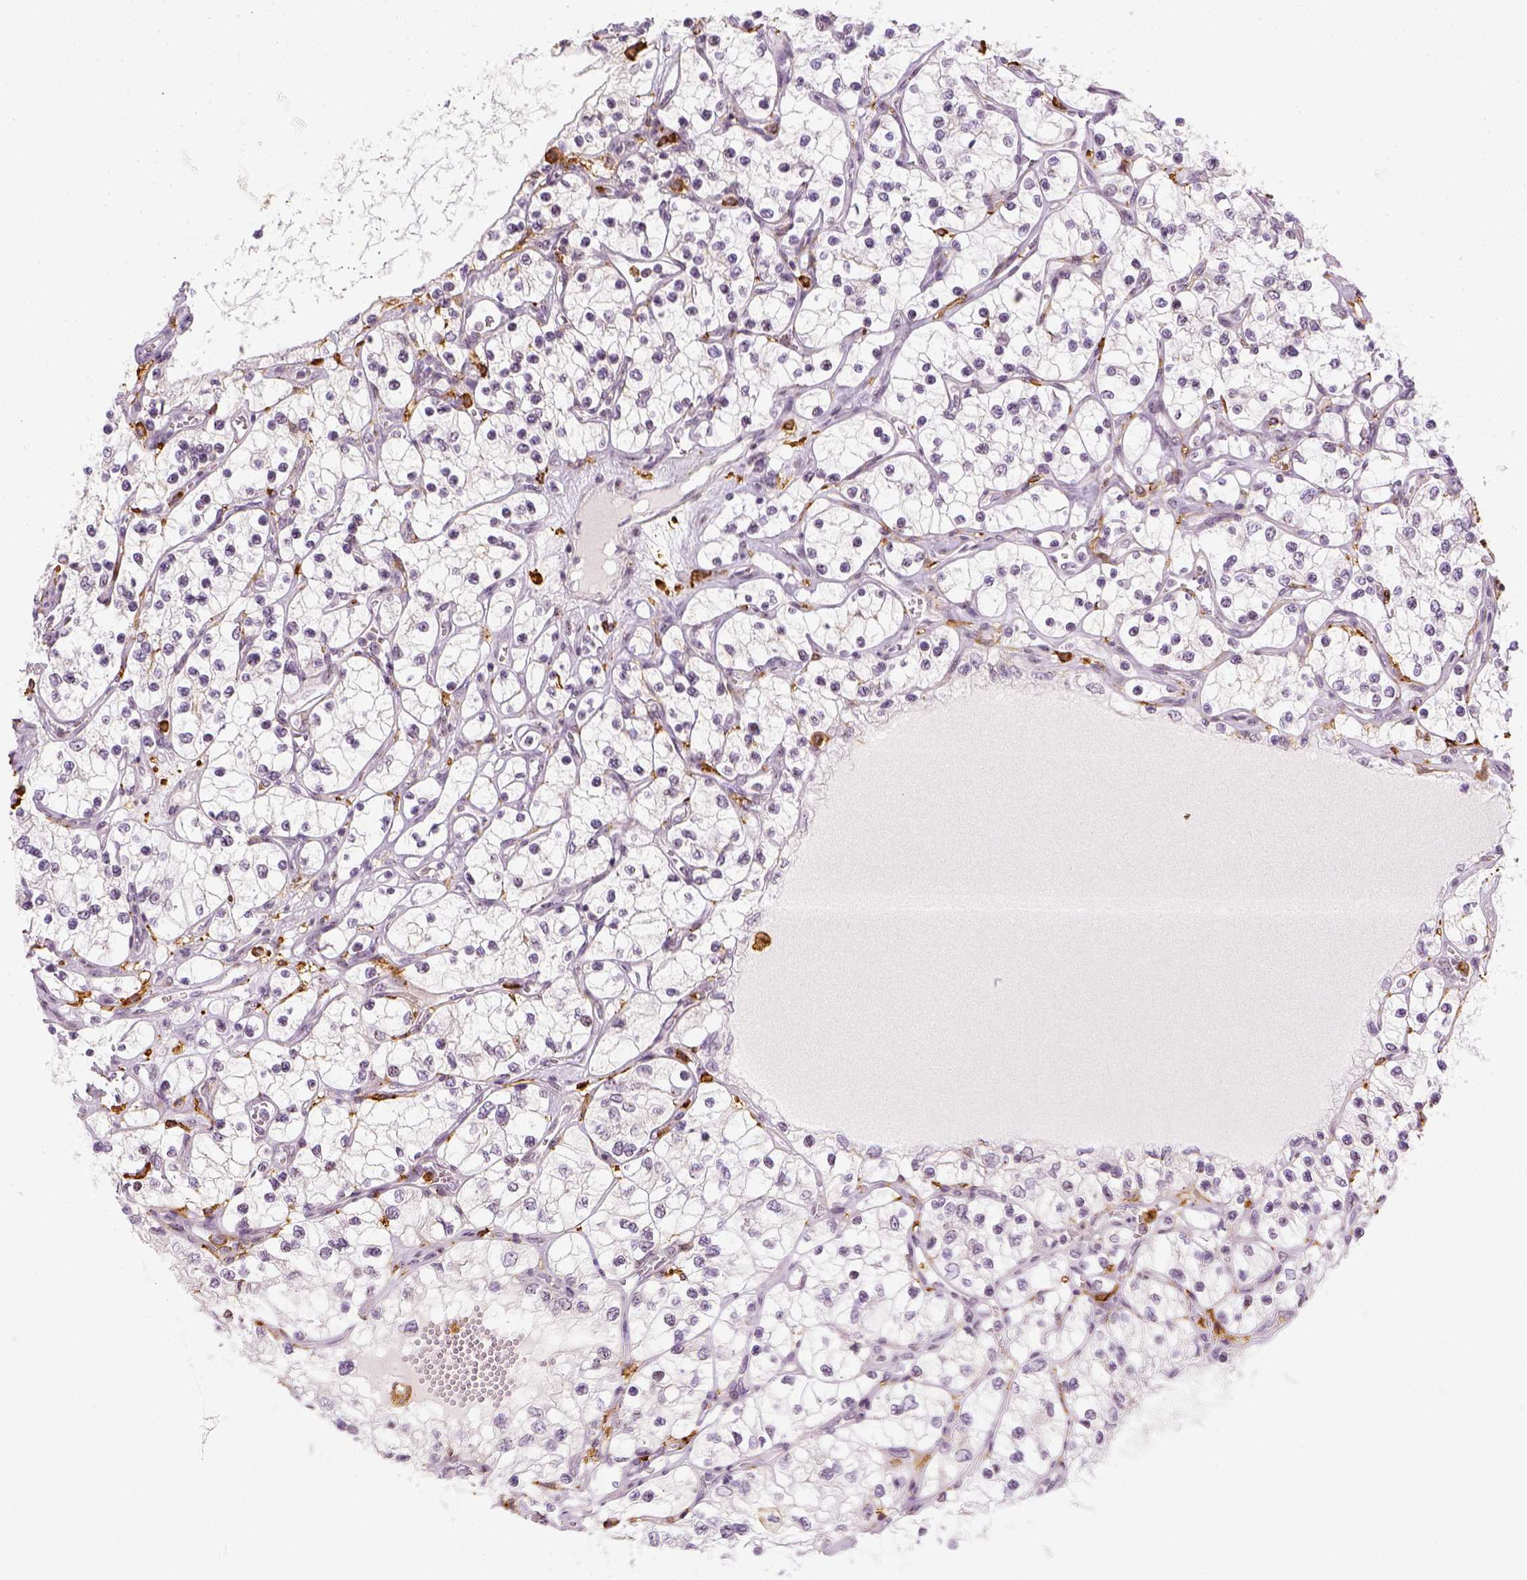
{"staining": {"intensity": "negative", "quantity": "none", "location": "none"}, "tissue": "renal cancer", "cell_type": "Tumor cells", "image_type": "cancer", "snomed": [{"axis": "morphology", "description": "Adenocarcinoma, NOS"}, {"axis": "topography", "description": "Kidney"}], "caption": "This micrograph is of adenocarcinoma (renal) stained with immunohistochemistry (IHC) to label a protein in brown with the nuclei are counter-stained blue. There is no expression in tumor cells. Nuclei are stained in blue.", "gene": "CD14", "patient": {"sex": "female", "age": 69}}